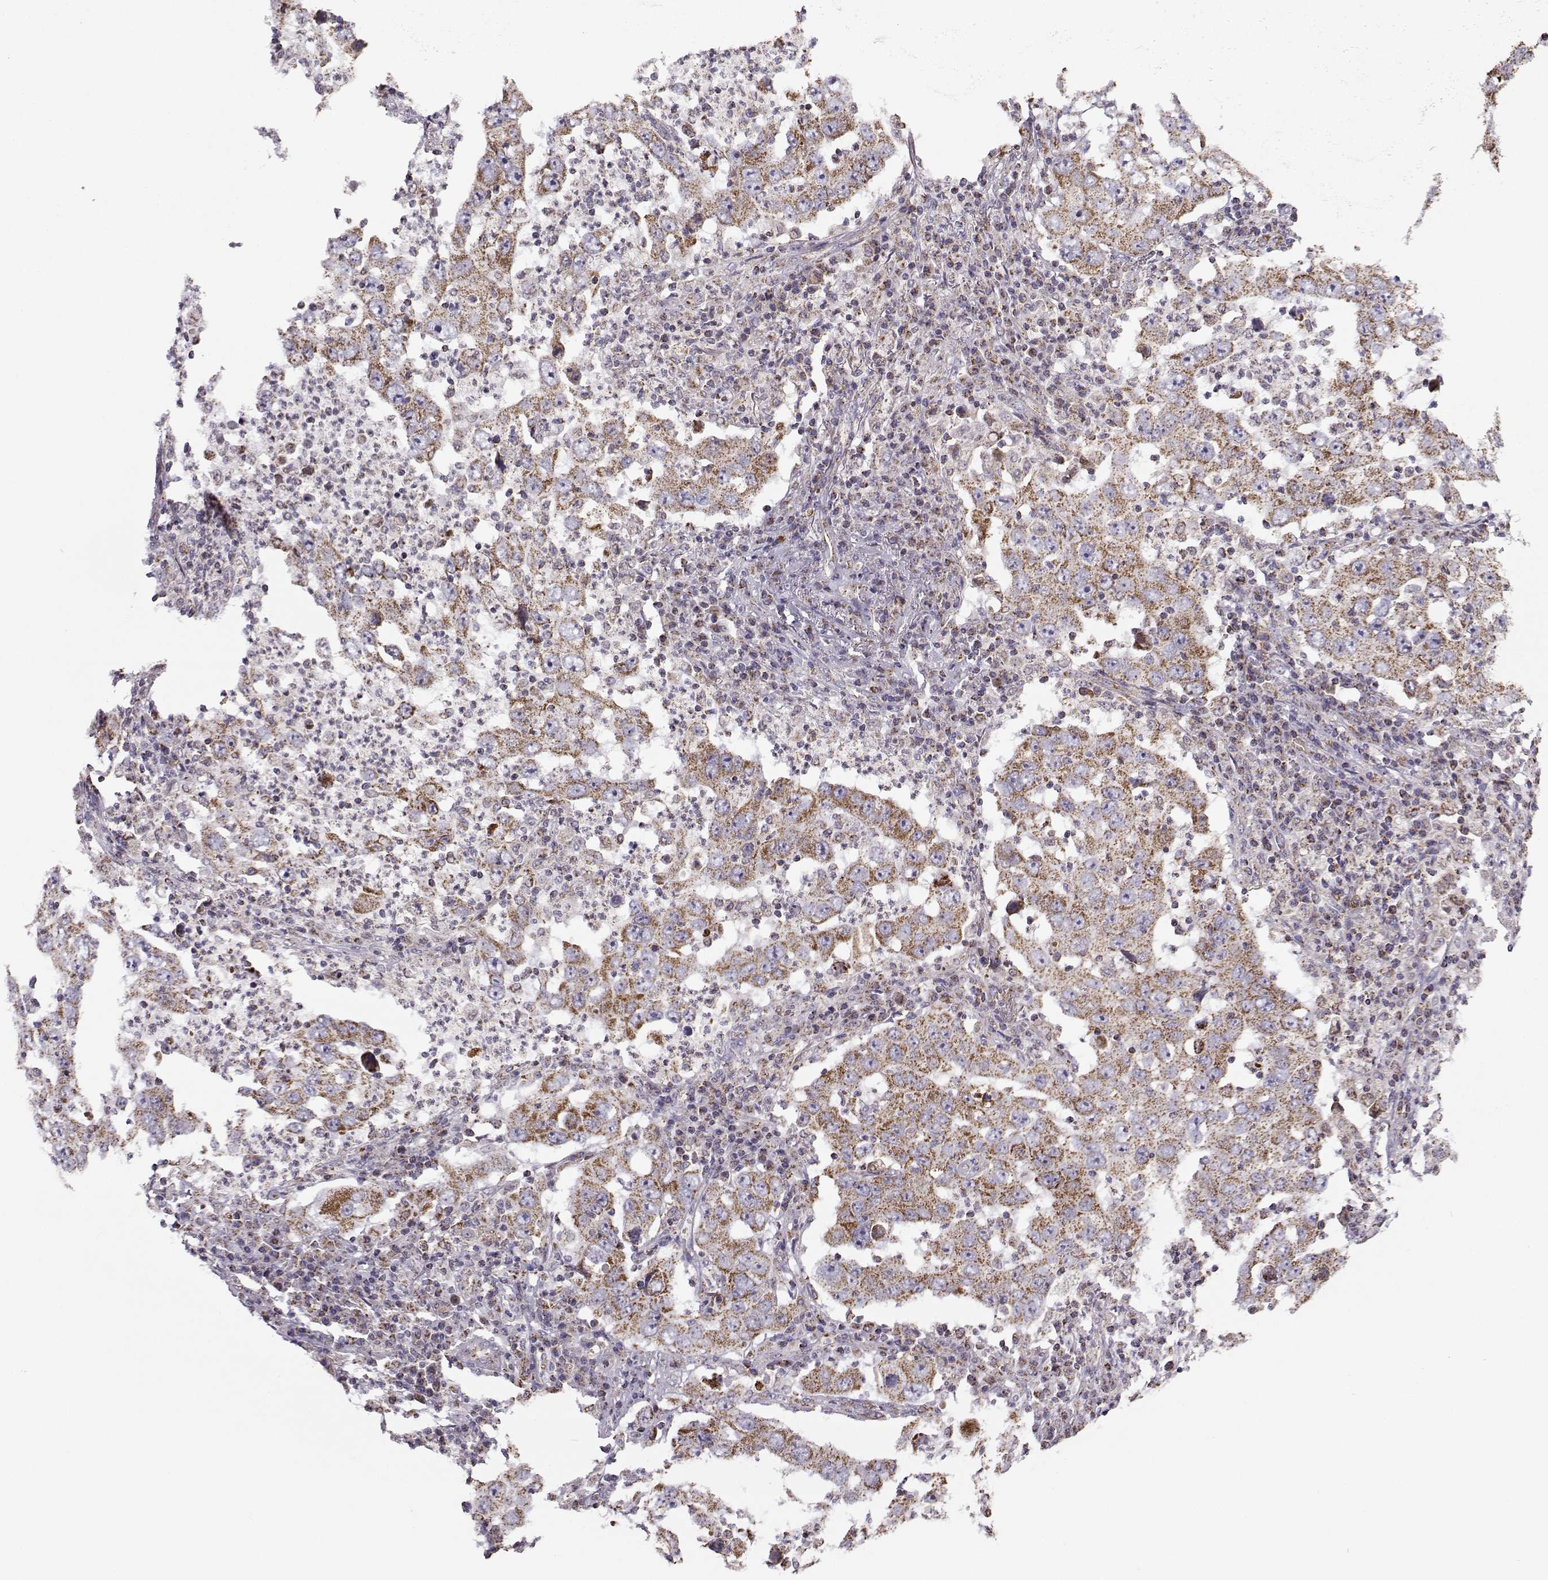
{"staining": {"intensity": "moderate", "quantity": ">75%", "location": "cytoplasmic/membranous"}, "tissue": "lung cancer", "cell_type": "Tumor cells", "image_type": "cancer", "snomed": [{"axis": "morphology", "description": "Adenocarcinoma, NOS"}, {"axis": "topography", "description": "Lung"}], "caption": "The immunohistochemical stain shows moderate cytoplasmic/membranous expression in tumor cells of lung cancer (adenocarcinoma) tissue.", "gene": "NECAB3", "patient": {"sex": "male", "age": 73}}